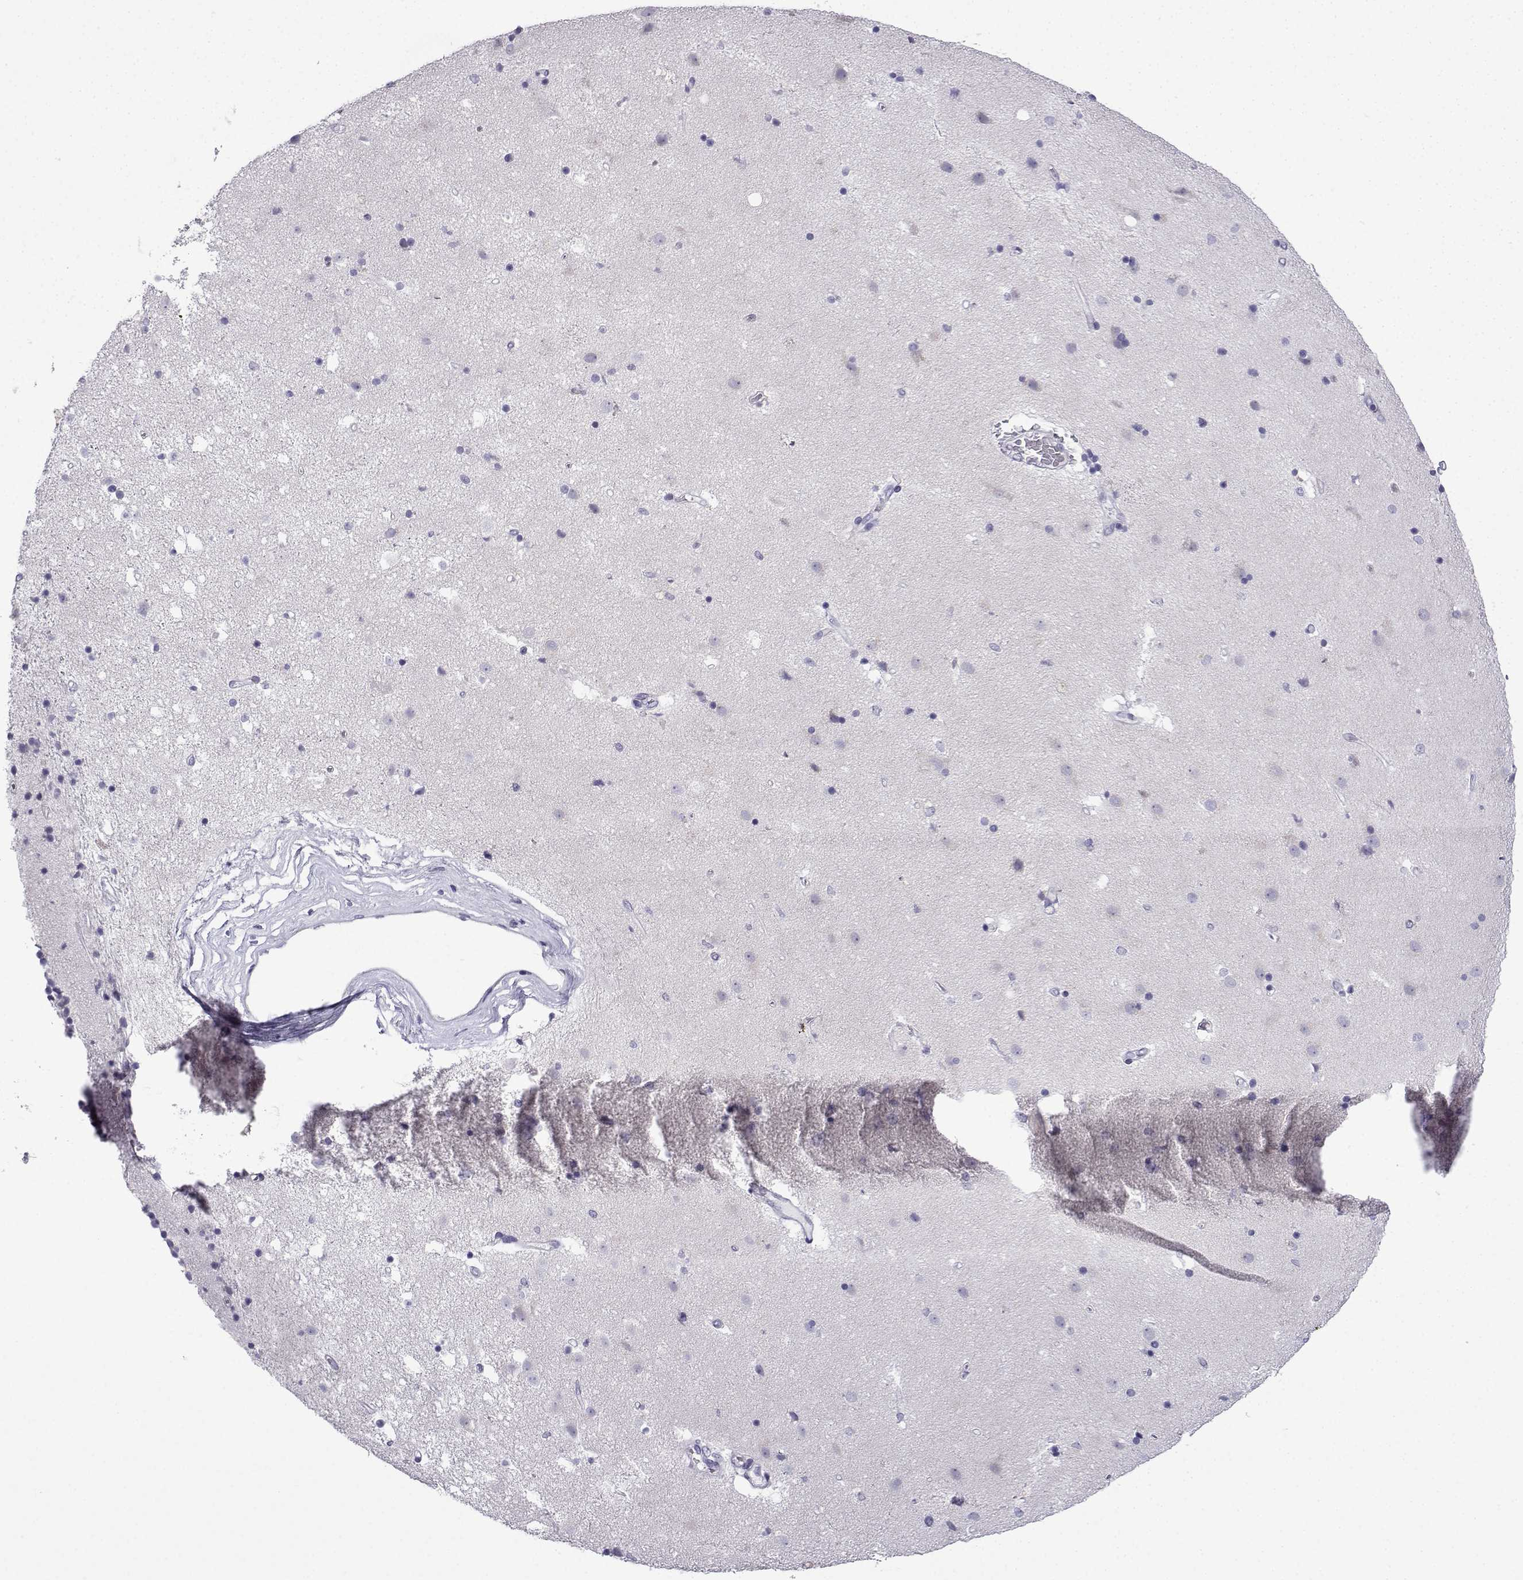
{"staining": {"intensity": "negative", "quantity": "none", "location": "none"}, "tissue": "caudate", "cell_type": "Glial cells", "image_type": "normal", "snomed": [{"axis": "morphology", "description": "Normal tissue, NOS"}, {"axis": "topography", "description": "Lateral ventricle wall"}], "caption": "Immunohistochemistry of unremarkable human caudate shows no staining in glial cells.", "gene": "ACRBP", "patient": {"sex": "female", "age": 71}}